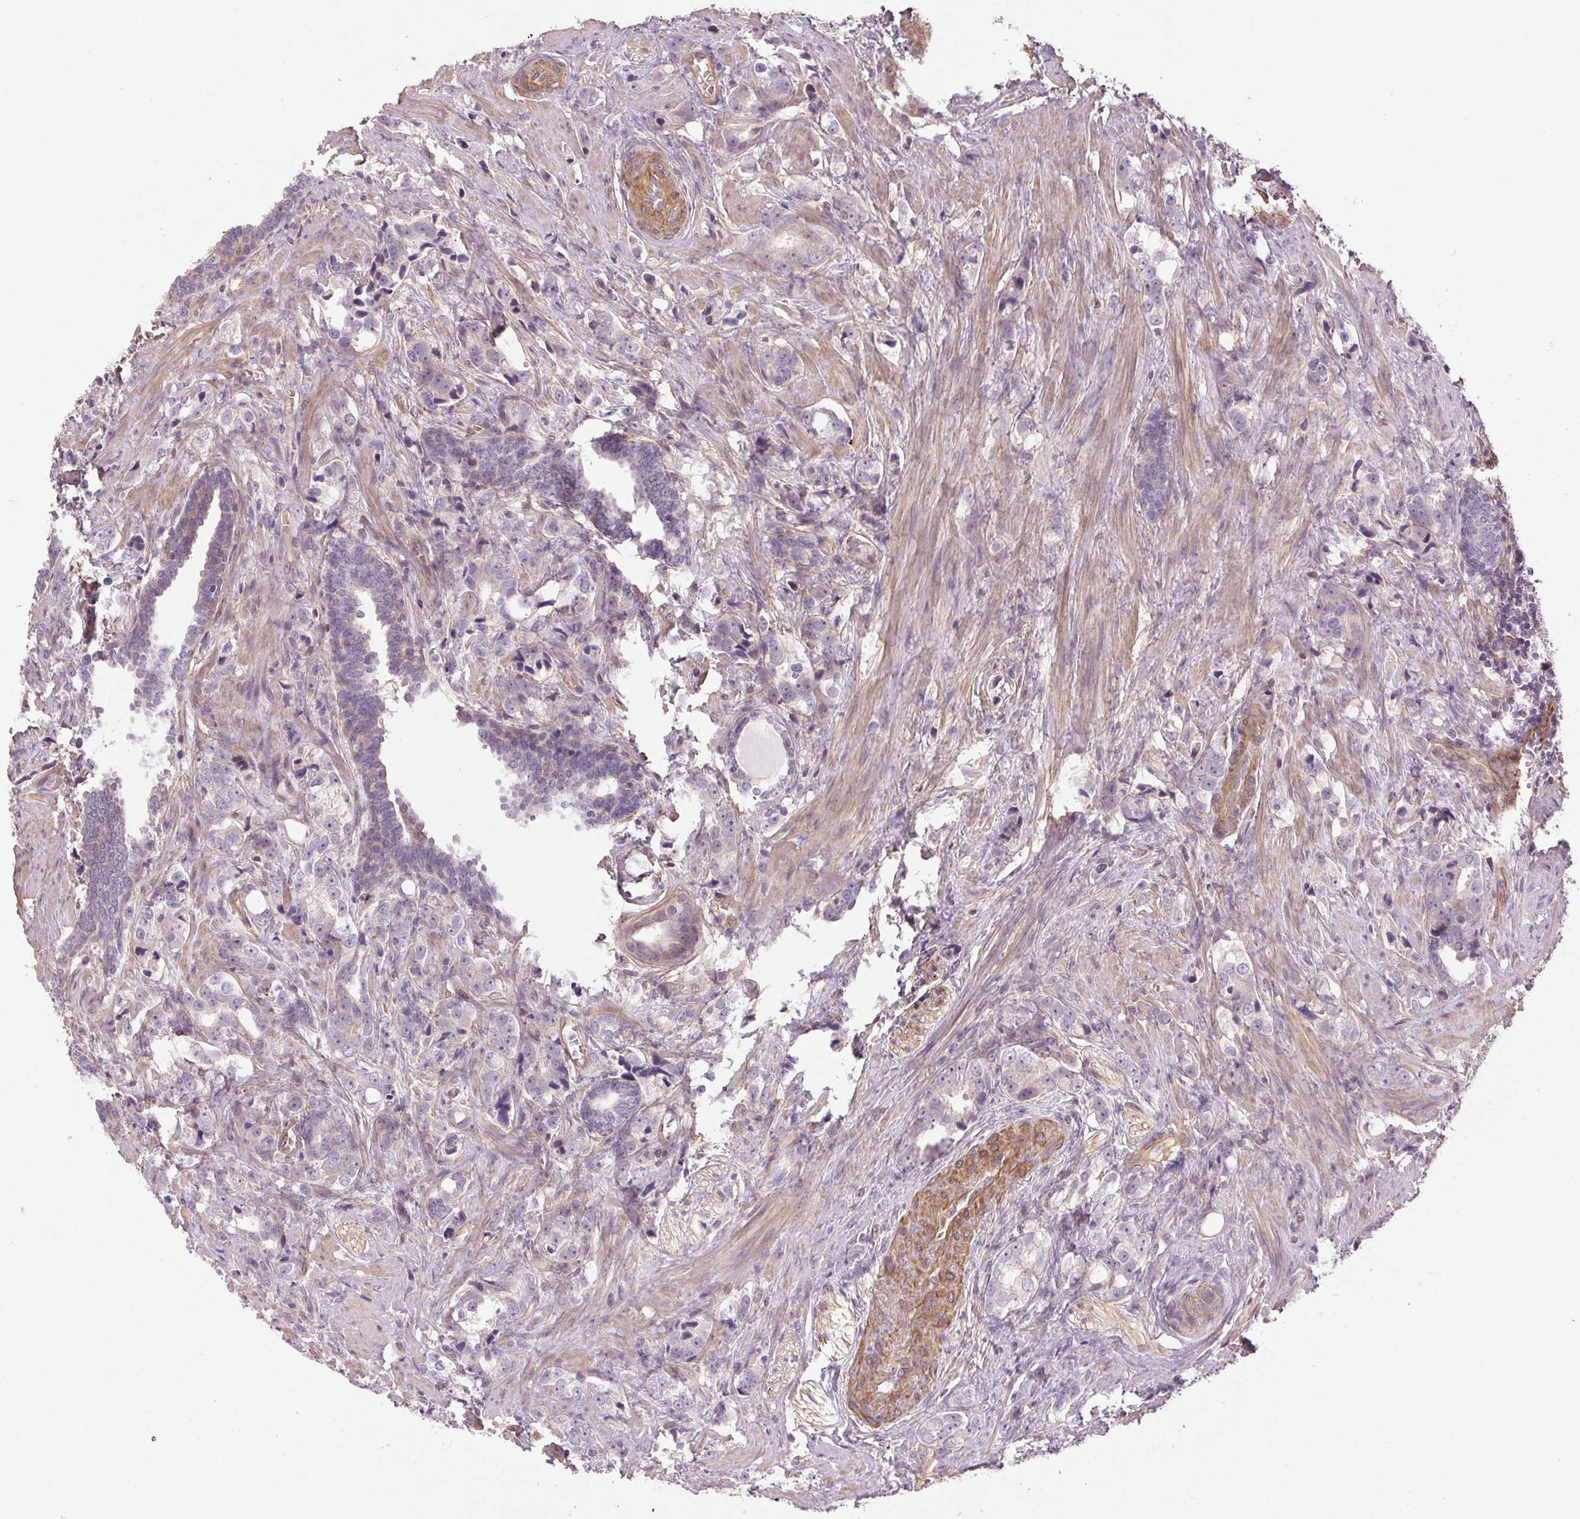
{"staining": {"intensity": "negative", "quantity": "none", "location": "none"}, "tissue": "prostate cancer", "cell_type": "Tumor cells", "image_type": "cancer", "snomed": [{"axis": "morphology", "description": "Adenocarcinoma, NOS"}, {"axis": "topography", "description": "Prostate and seminal vesicle, NOS"}], "caption": "Immunohistochemistry photomicrograph of adenocarcinoma (prostate) stained for a protein (brown), which exhibits no staining in tumor cells.", "gene": "CCSER1", "patient": {"sex": "male", "age": 63}}